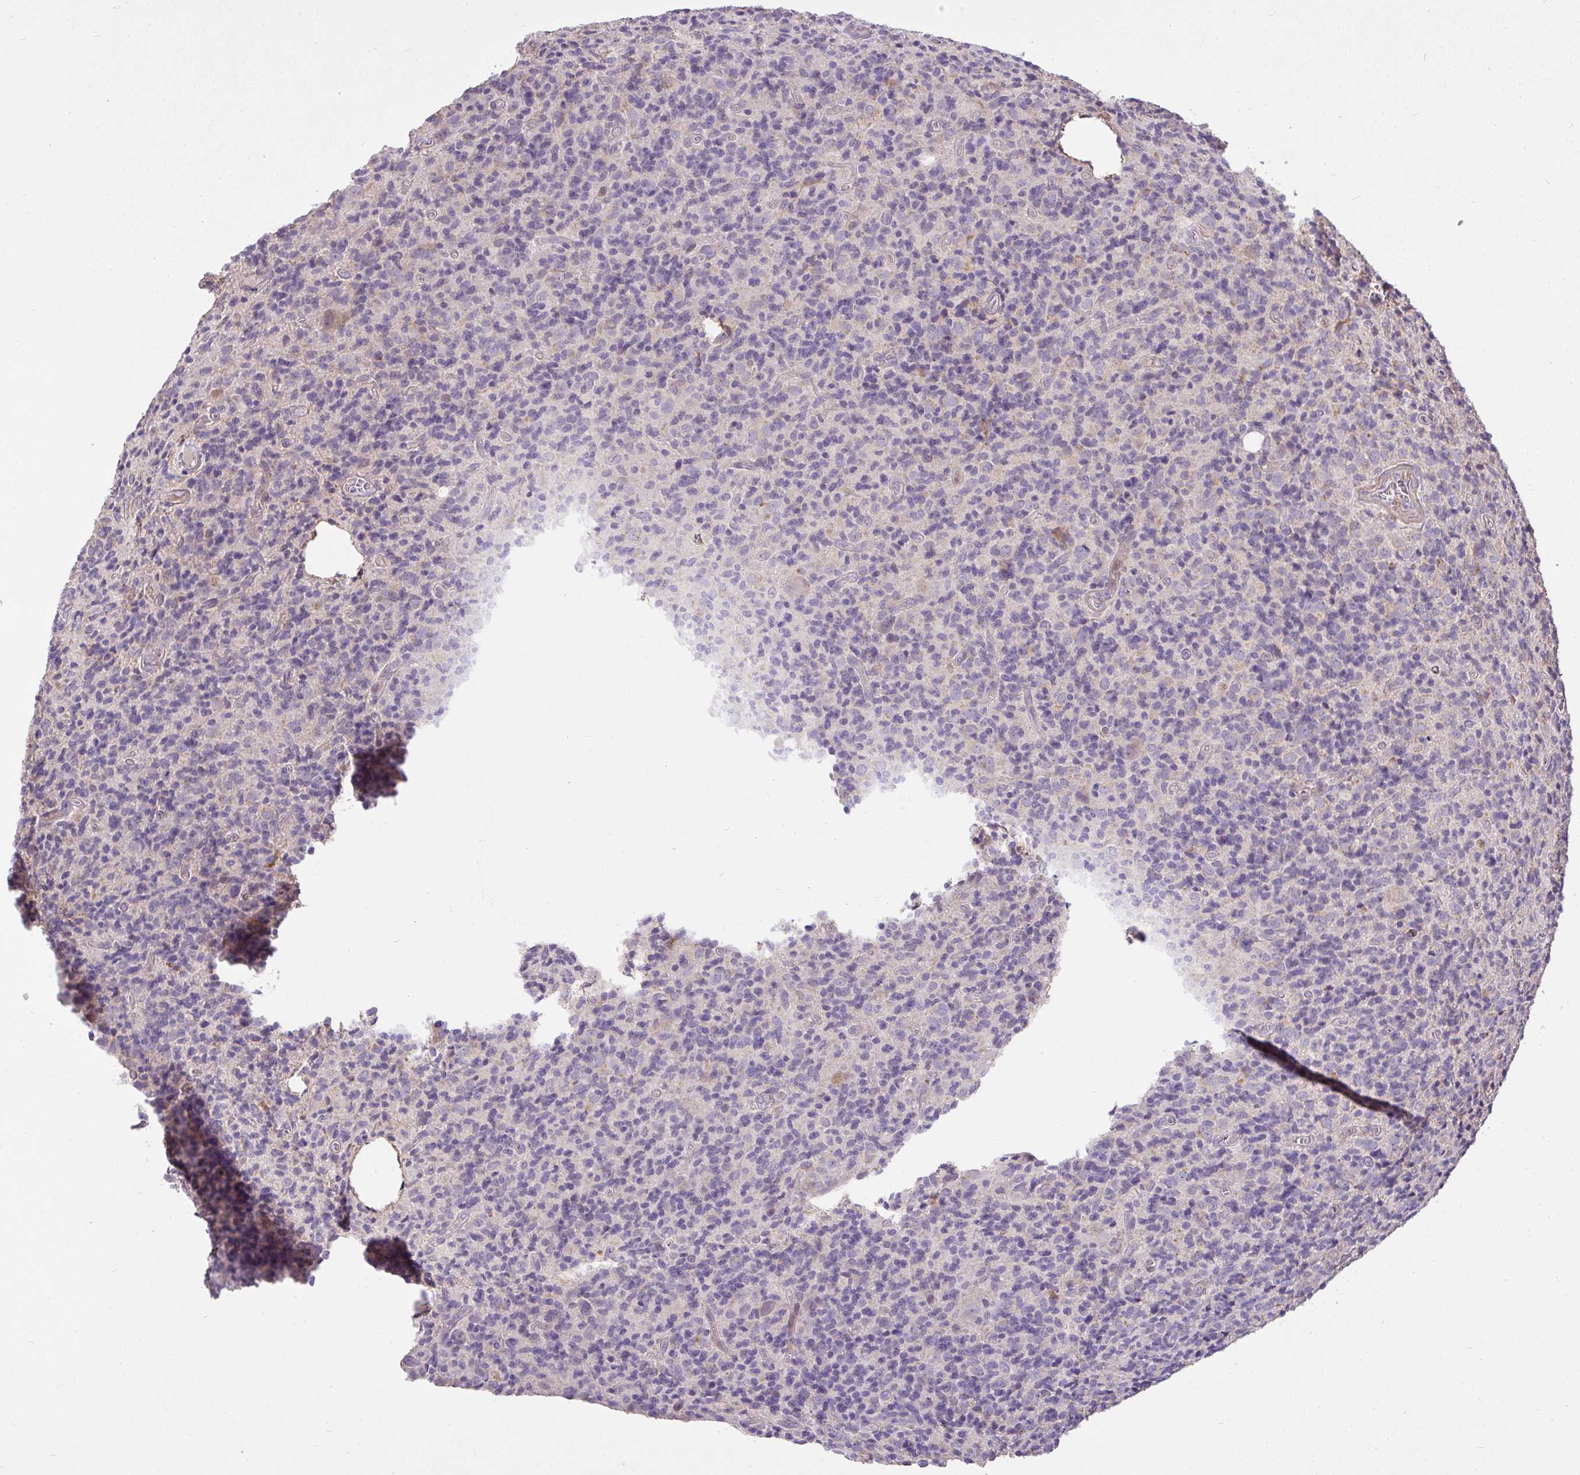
{"staining": {"intensity": "negative", "quantity": "none", "location": "none"}, "tissue": "glioma", "cell_type": "Tumor cells", "image_type": "cancer", "snomed": [{"axis": "morphology", "description": "Glioma, malignant, High grade"}, {"axis": "topography", "description": "Brain"}], "caption": "DAB (3,3'-diaminobenzidine) immunohistochemical staining of human glioma displays no significant positivity in tumor cells.", "gene": "STRIP1", "patient": {"sex": "male", "age": 76}}